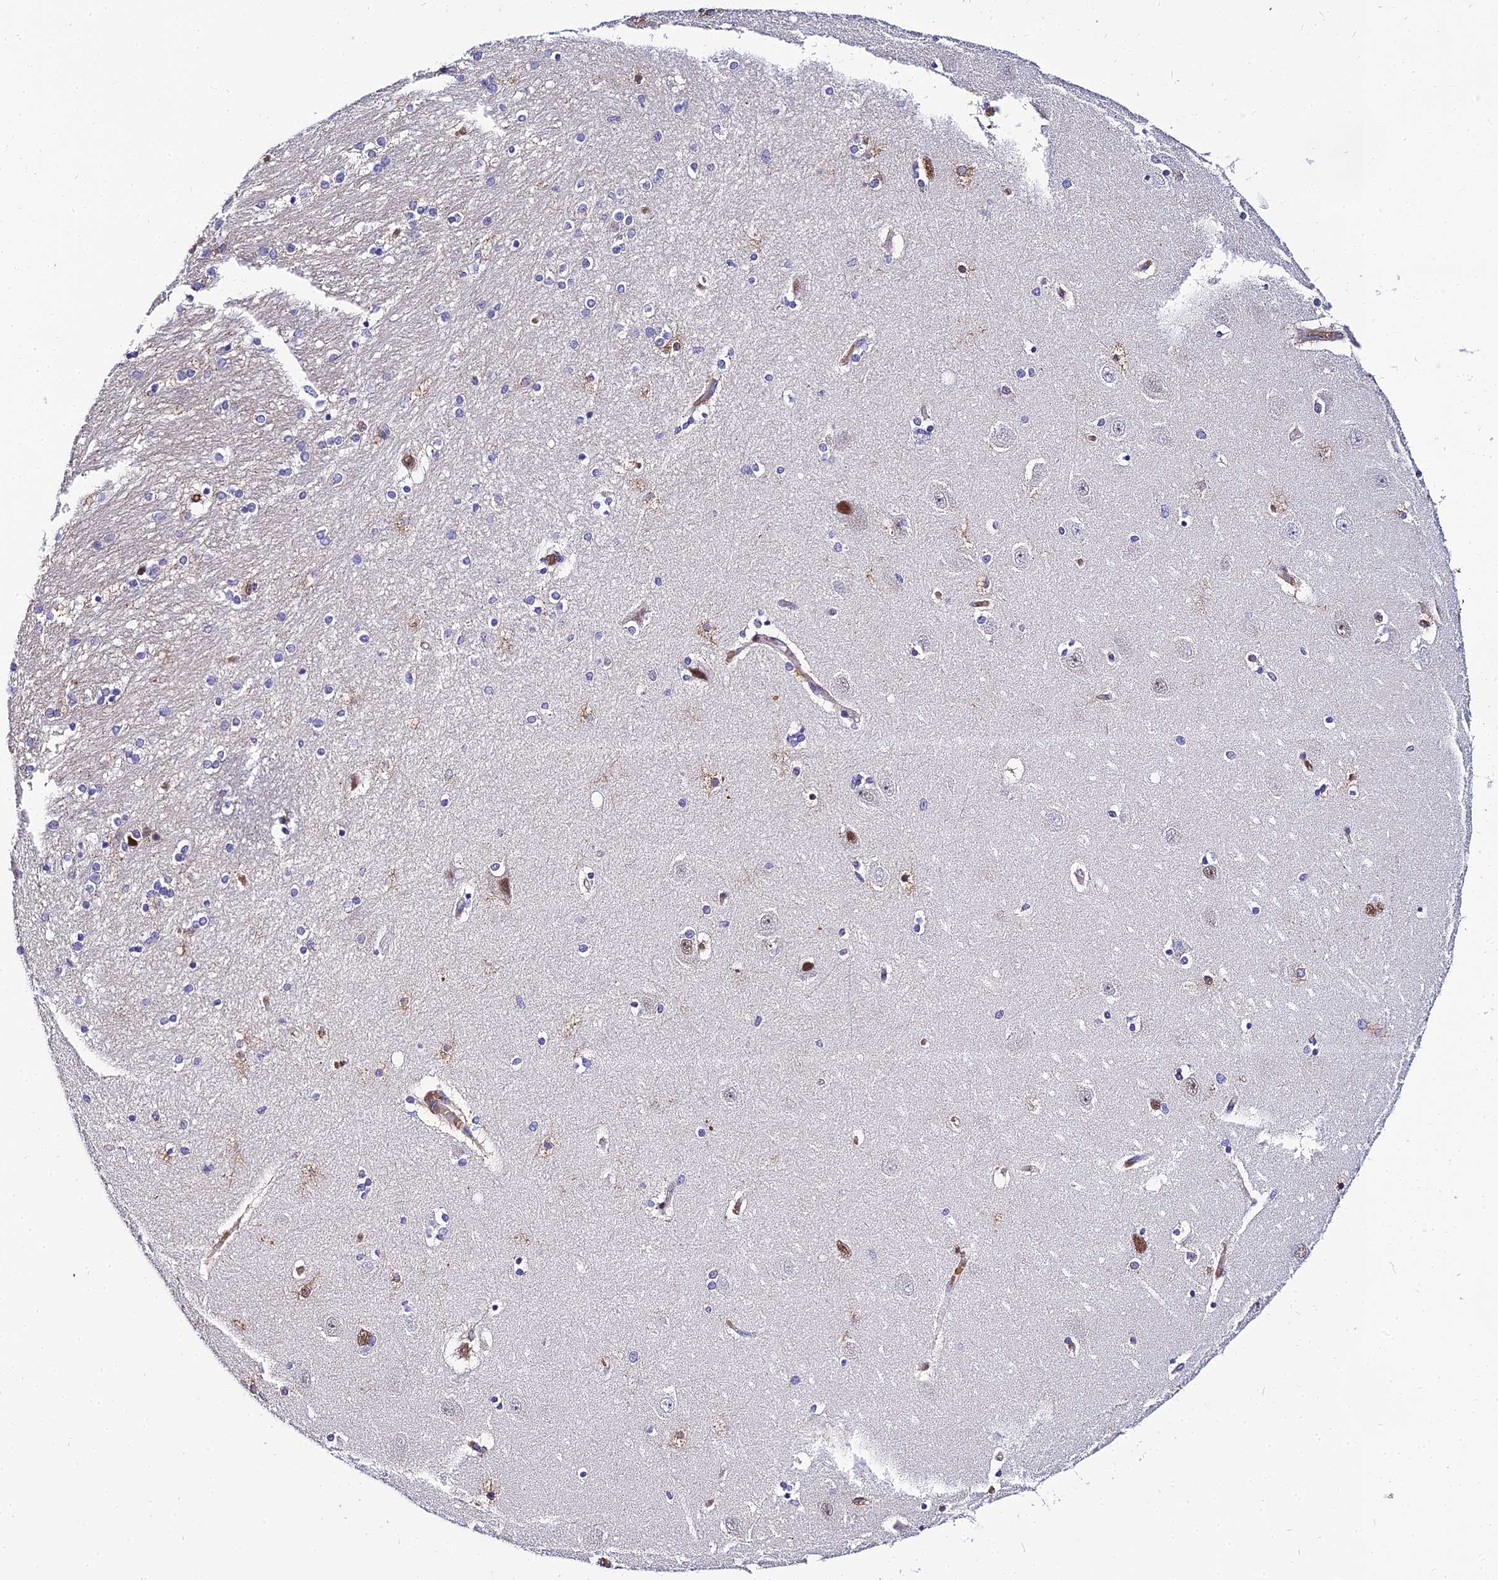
{"staining": {"intensity": "negative", "quantity": "none", "location": "none"}, "tissue": "hippocampus", "cell_type": "Glial cells", "image_type": "normal", "snomed": [{"axis": "morphology", "description": "Normal tissue, NOS"}, {"axis": "topography", "description": "Hippocampus"}], "caption": "Immunohistochemical staining of benign hippocampus displays no significant positivity in glial cells. (DAB (3,3'-diaminobenzidine) immunohistochemistry (IHC) visualized using brightfield microscopy, high magnification).", "gene": "BCL9", "patient": {"sex": "female", "age": 54}}